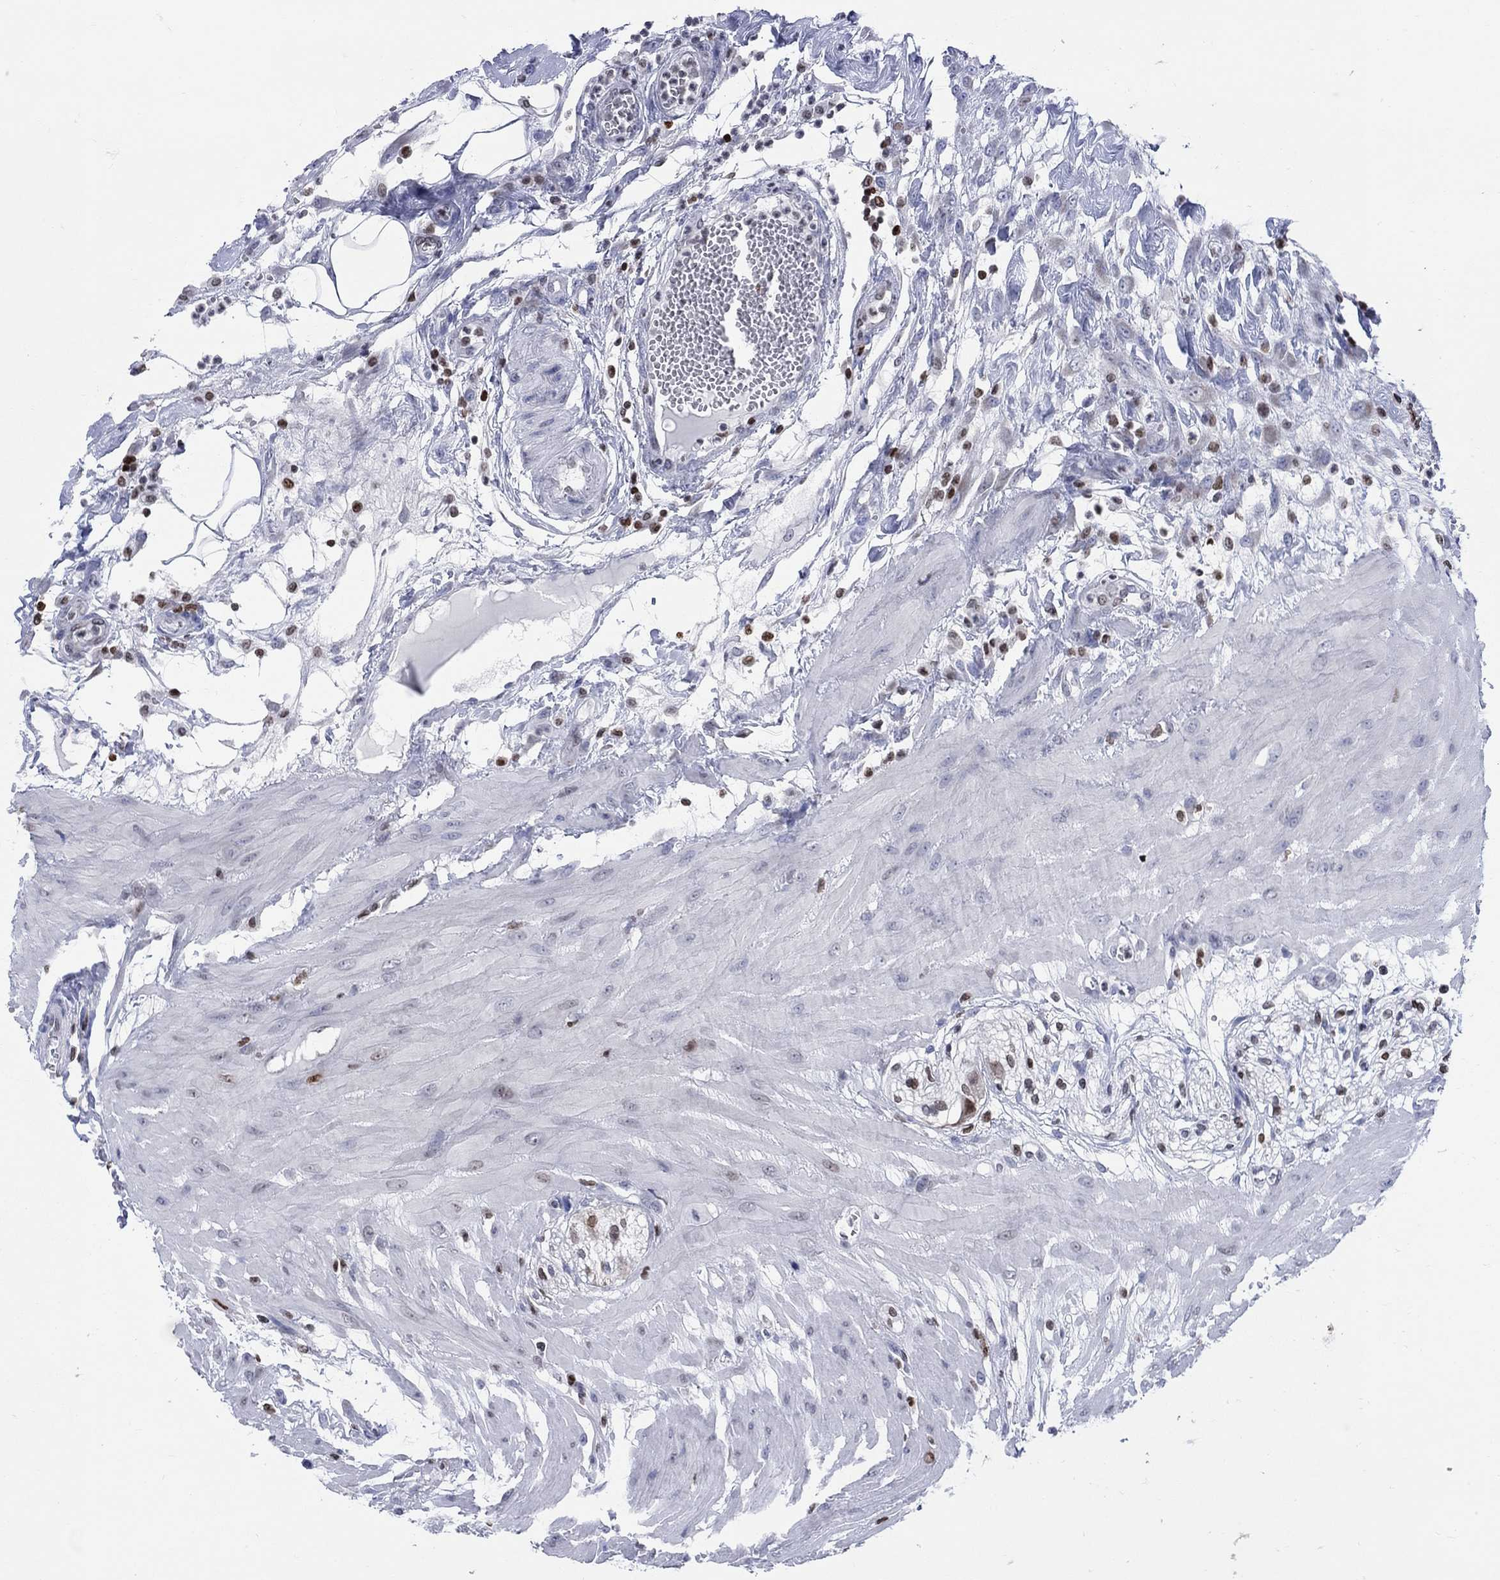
{"staining": {"intensity": "strong", "quantity": "<25%", "location": "nuclear"}, "tissue": "colon", "cell_type": "Endothelial cells", "image_type": "normal", "snomed": [{"axis": "morphology", "description": "Normal tissue, NOS"}, {"axis": "morphology", "description": "Adenocarcinoma, NOS"}, {"axis": "topography", "description": "Colon"}], "caption": "Colon stained with immunohistochemistry exhibits strong nuclear staining in about <25% of endothelial cells.", "gene": "HMGA1", "patient": {"sex": "male", "age": 65}}